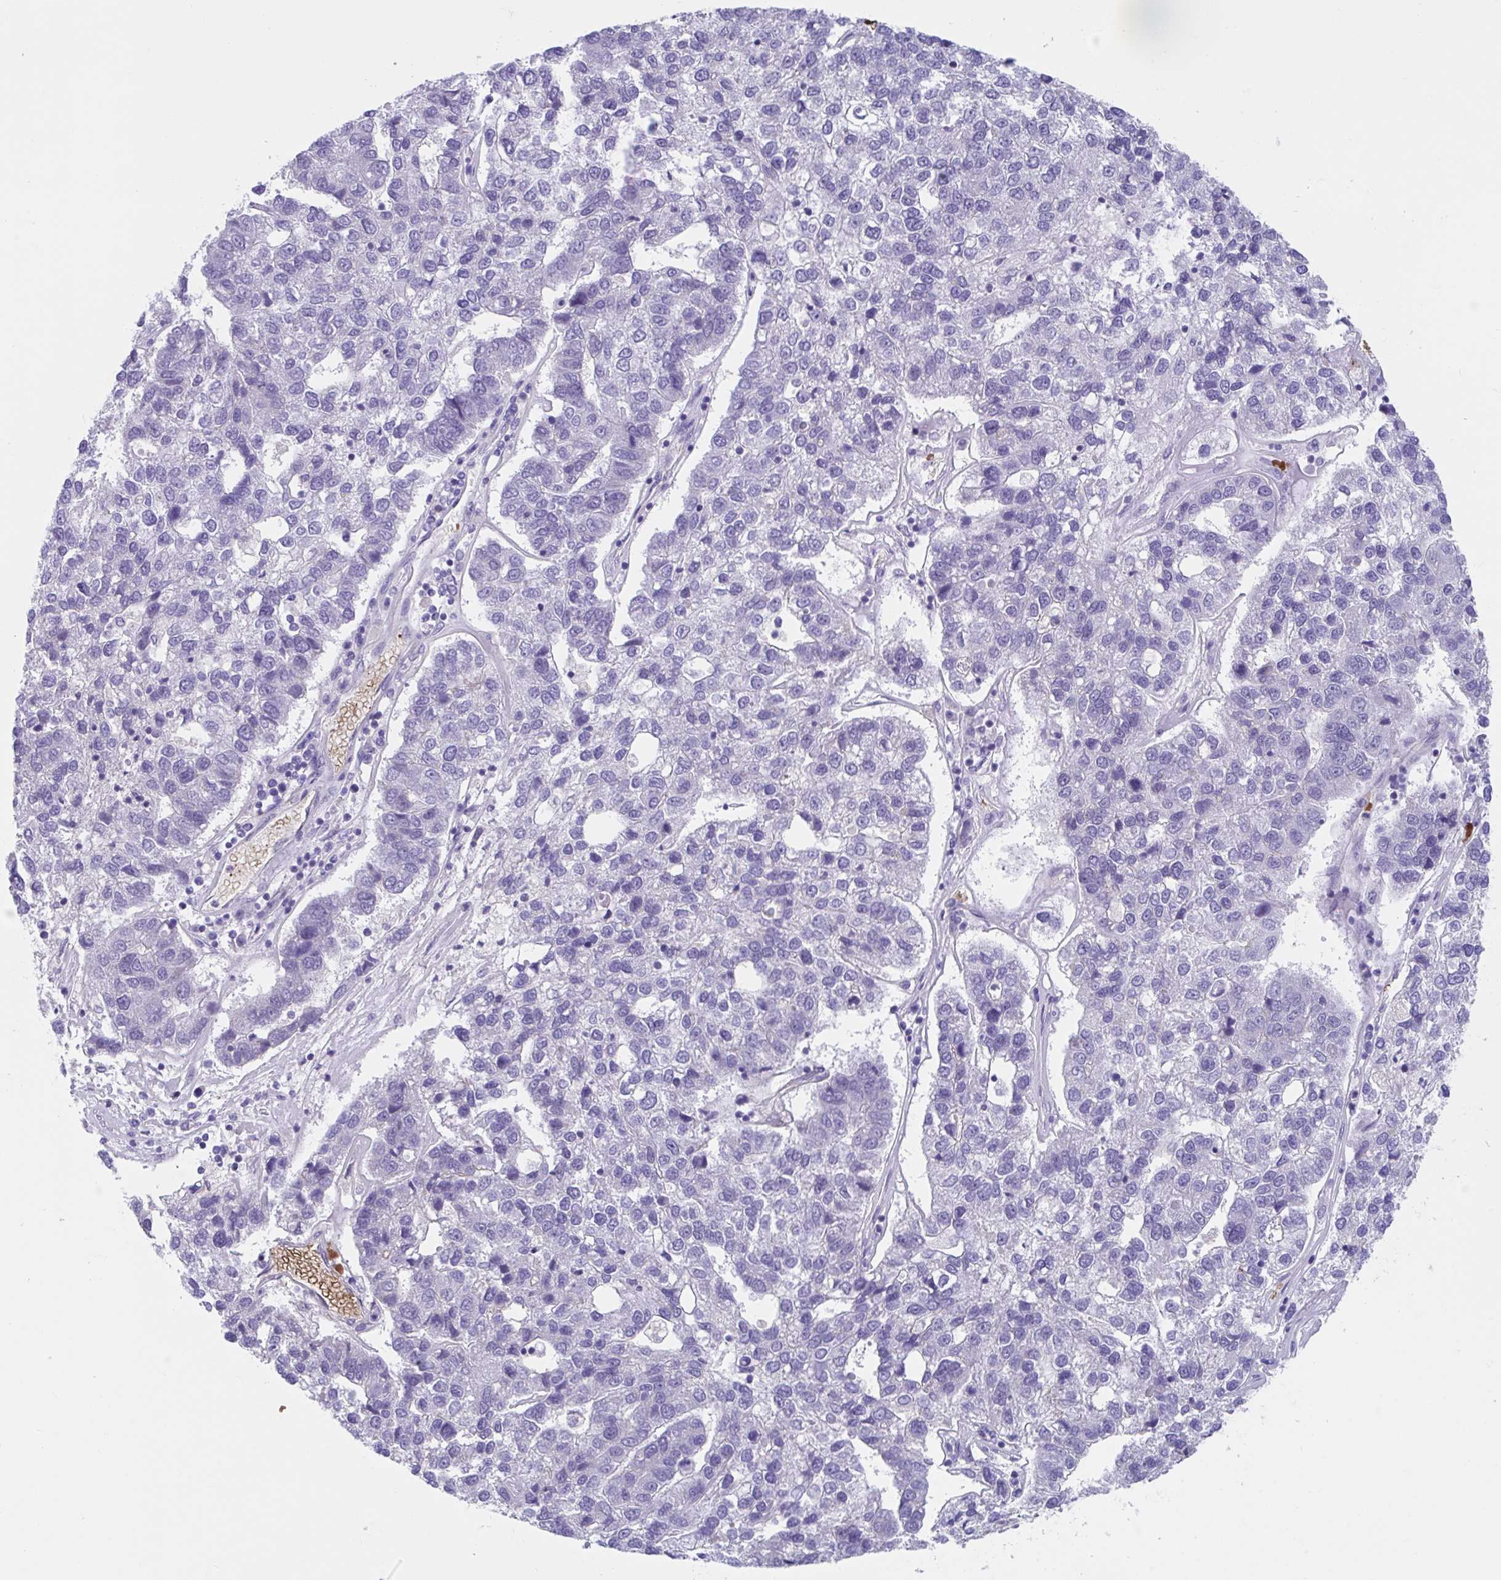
{"staining": {"intensity": "negative", "quantity": "none", "location": "none"}, "tissue": "pancreatic cancer", "cell_type": "Tumor cells", "image_type": "cancer", "snomed": [{"axis": "morphology", "description": "Adenocarcinoma, NOS"}, {"axis": "topography", "description": "Pancreas"}], "caption": "The immunohistochemistry image has no significant positivity in tumor cells of adenocarcinoma (pancreatic) tissue.", "gene": "TTC30B", "patient": {"sex": "female", "age": 61}}